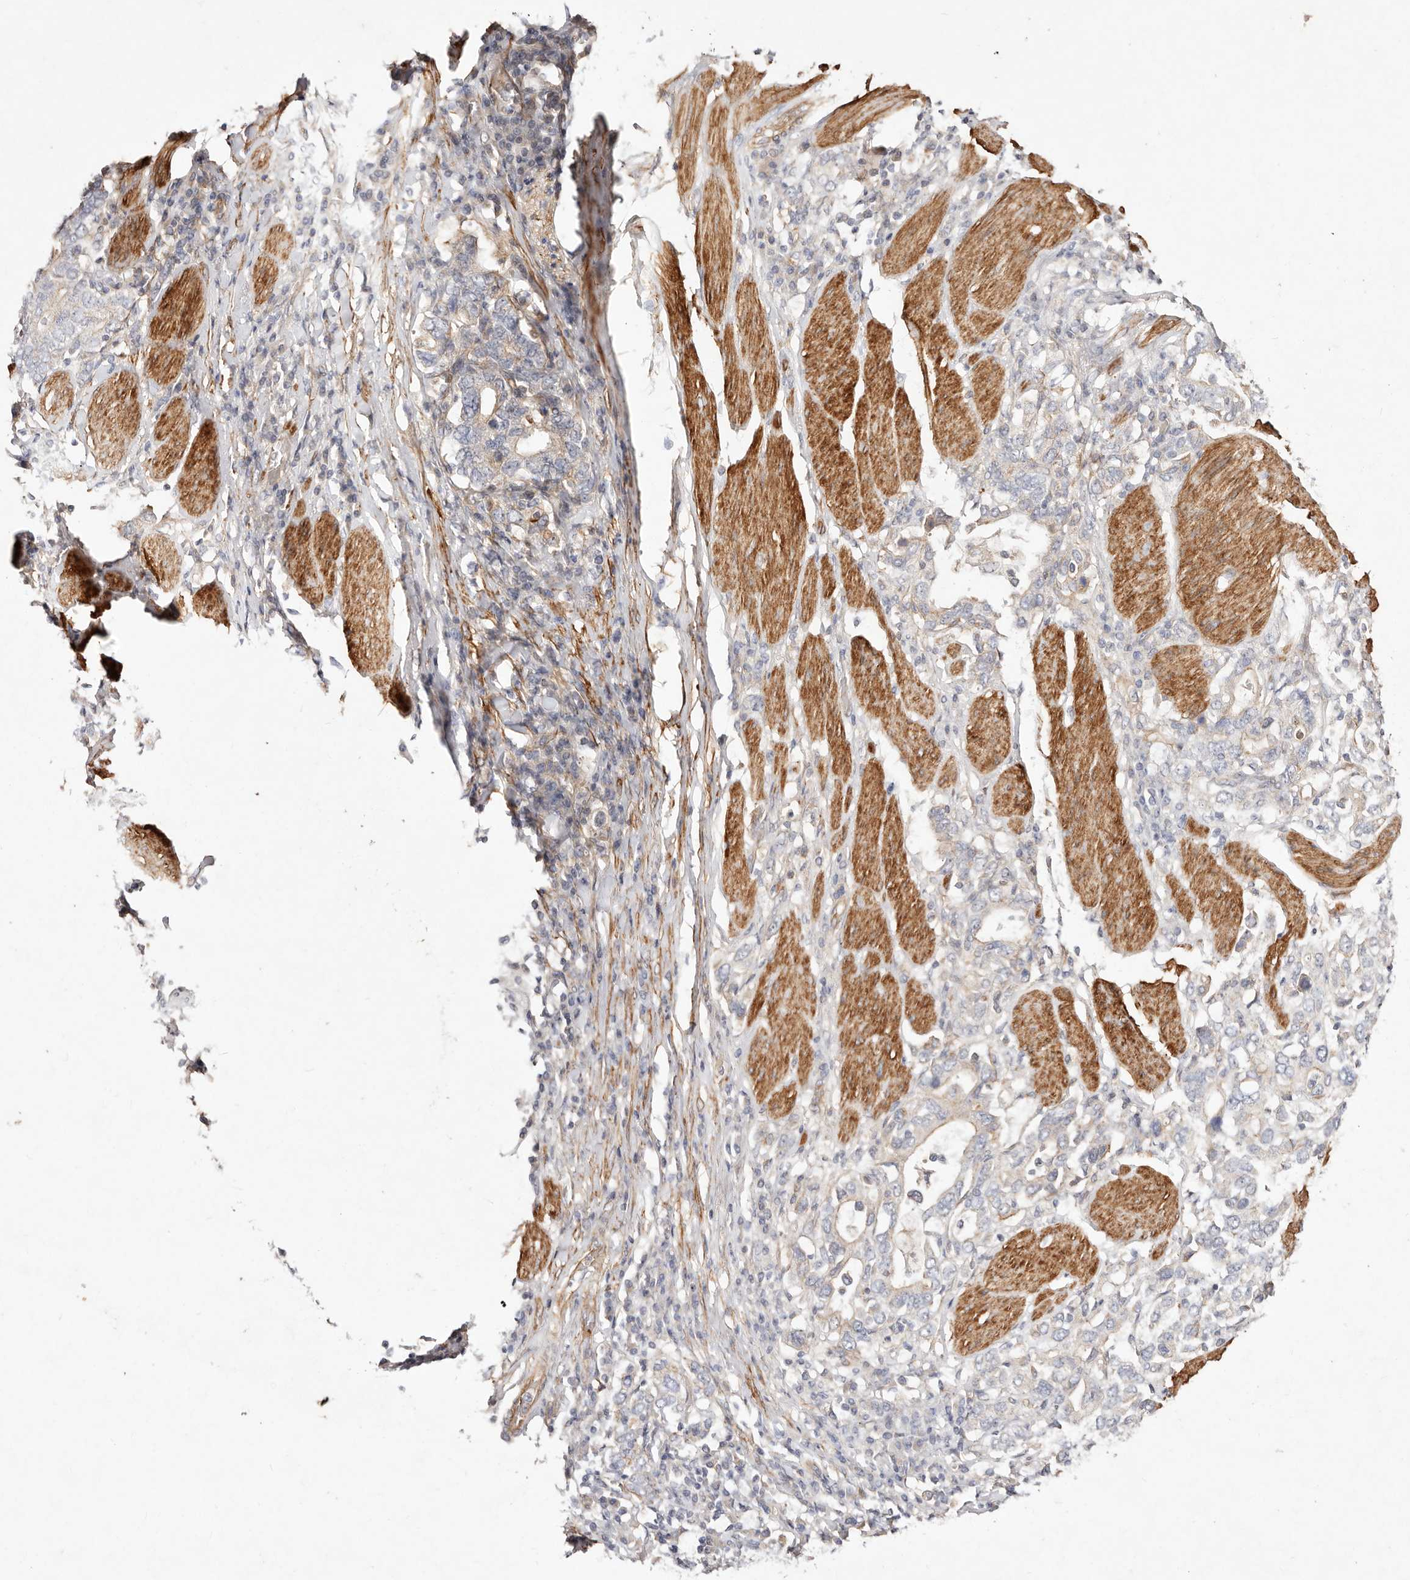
{"staining": {"intensity": "negative", "quantity": "none", "location": "none"}, "tissue": "stomach cancer", "cell_type": "Tumor cells", "image_type": "cancer", "snomed": [{"axis": "morphology", "description": "Adenocarcinoma, NOS"}, {"axis": "topography", "description": "Stomach, upper"}], "caption": "Adenocarcinoma (stomach) stained for a protein using IHC exhibits no positivity tumor cells.", "gene": "MTMR11", "patient": {"sex": "male", "age": 62}}